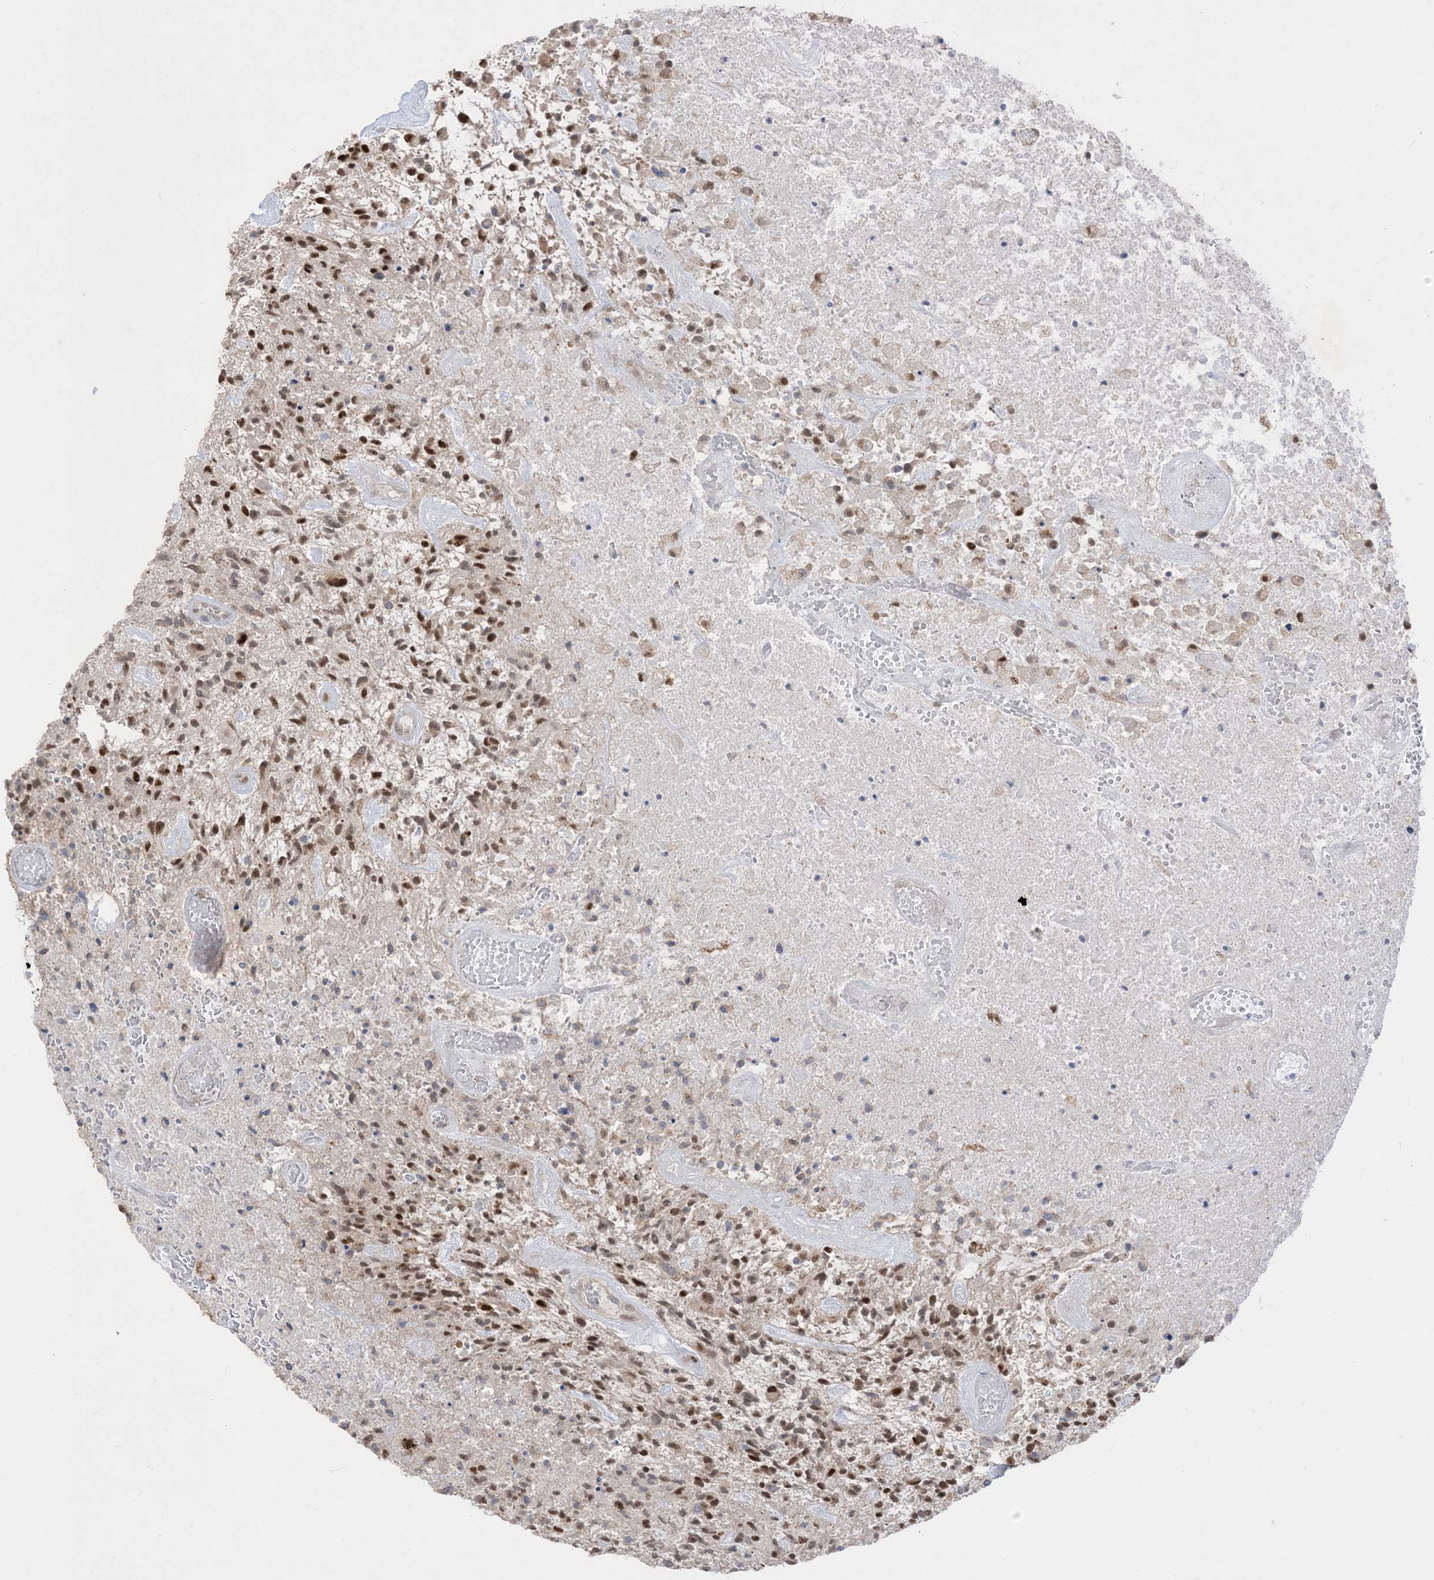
{"staining": {"intensity": "moderate", "quantity": "25%-75%", "location": "nuclear"}, "tissue": "glioma", "cell_type": "Tumor cells", "image_type": "cancer", "snomed": [{"axis": "morphology", "description": "Glioma, malignant, High grade"}, {"axis": "topography", "description": "Brain"}], "caption": "Brown immunohistochemical staining in human glioma exhibits moderate nuclear staining in approximately 25%-75% of tumor cells.", "gene": "BHLHE40", "patient": {"sex": "male", "age": 47}}